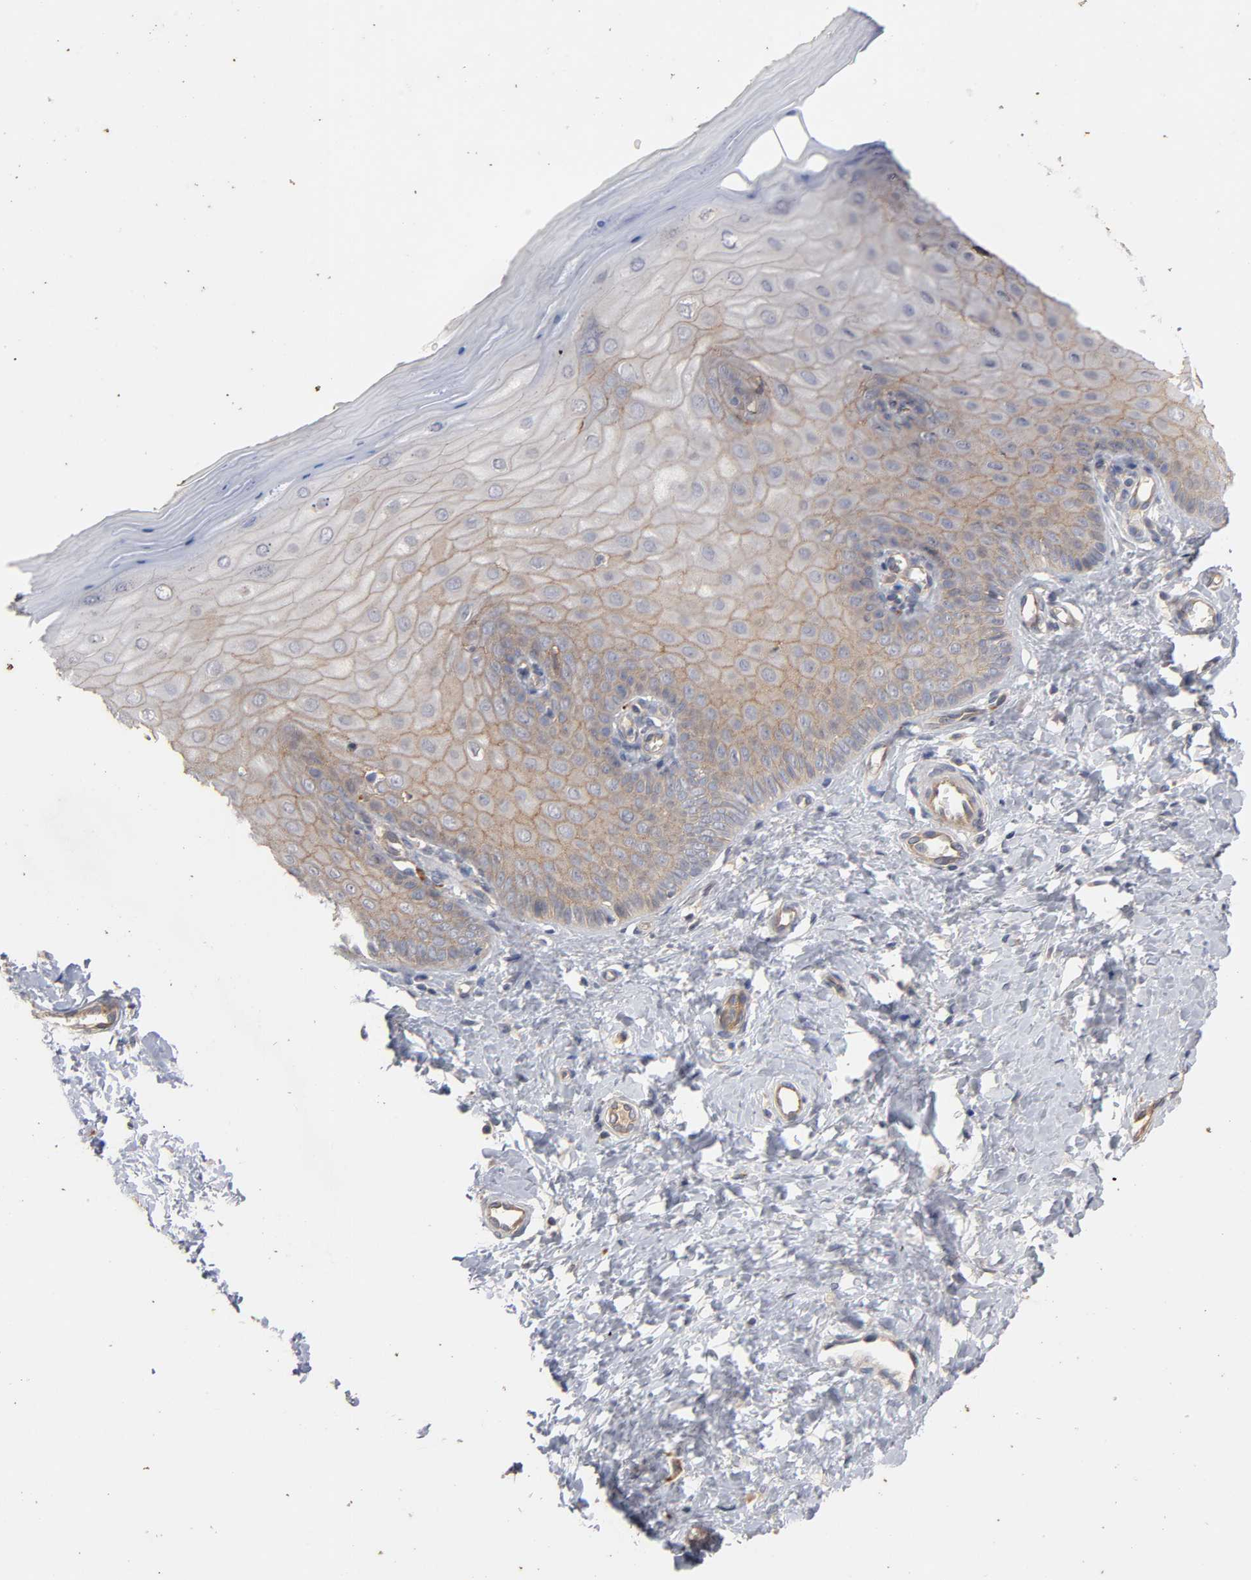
{"staining": {"intensity": "moderate", "quantity": ">75%", "location": "cytoplasmic/membranous"}, "tissue": "cervix", "cell_type": "Glandular cells", "image_type": "normal", "snomed": [{"axis": "morphology", "description": "Normal tissue, NOS"}, {"axis": "topography", "description": "Cervix"}], "caption": "Brown immunohistochemical staining in normal cervix shows moderate cytoplasmic/membranous positivity in approximately >75% of glandular cells.", "gene": "PDZD11", "patient": {"sex": "female", "age": 55}}